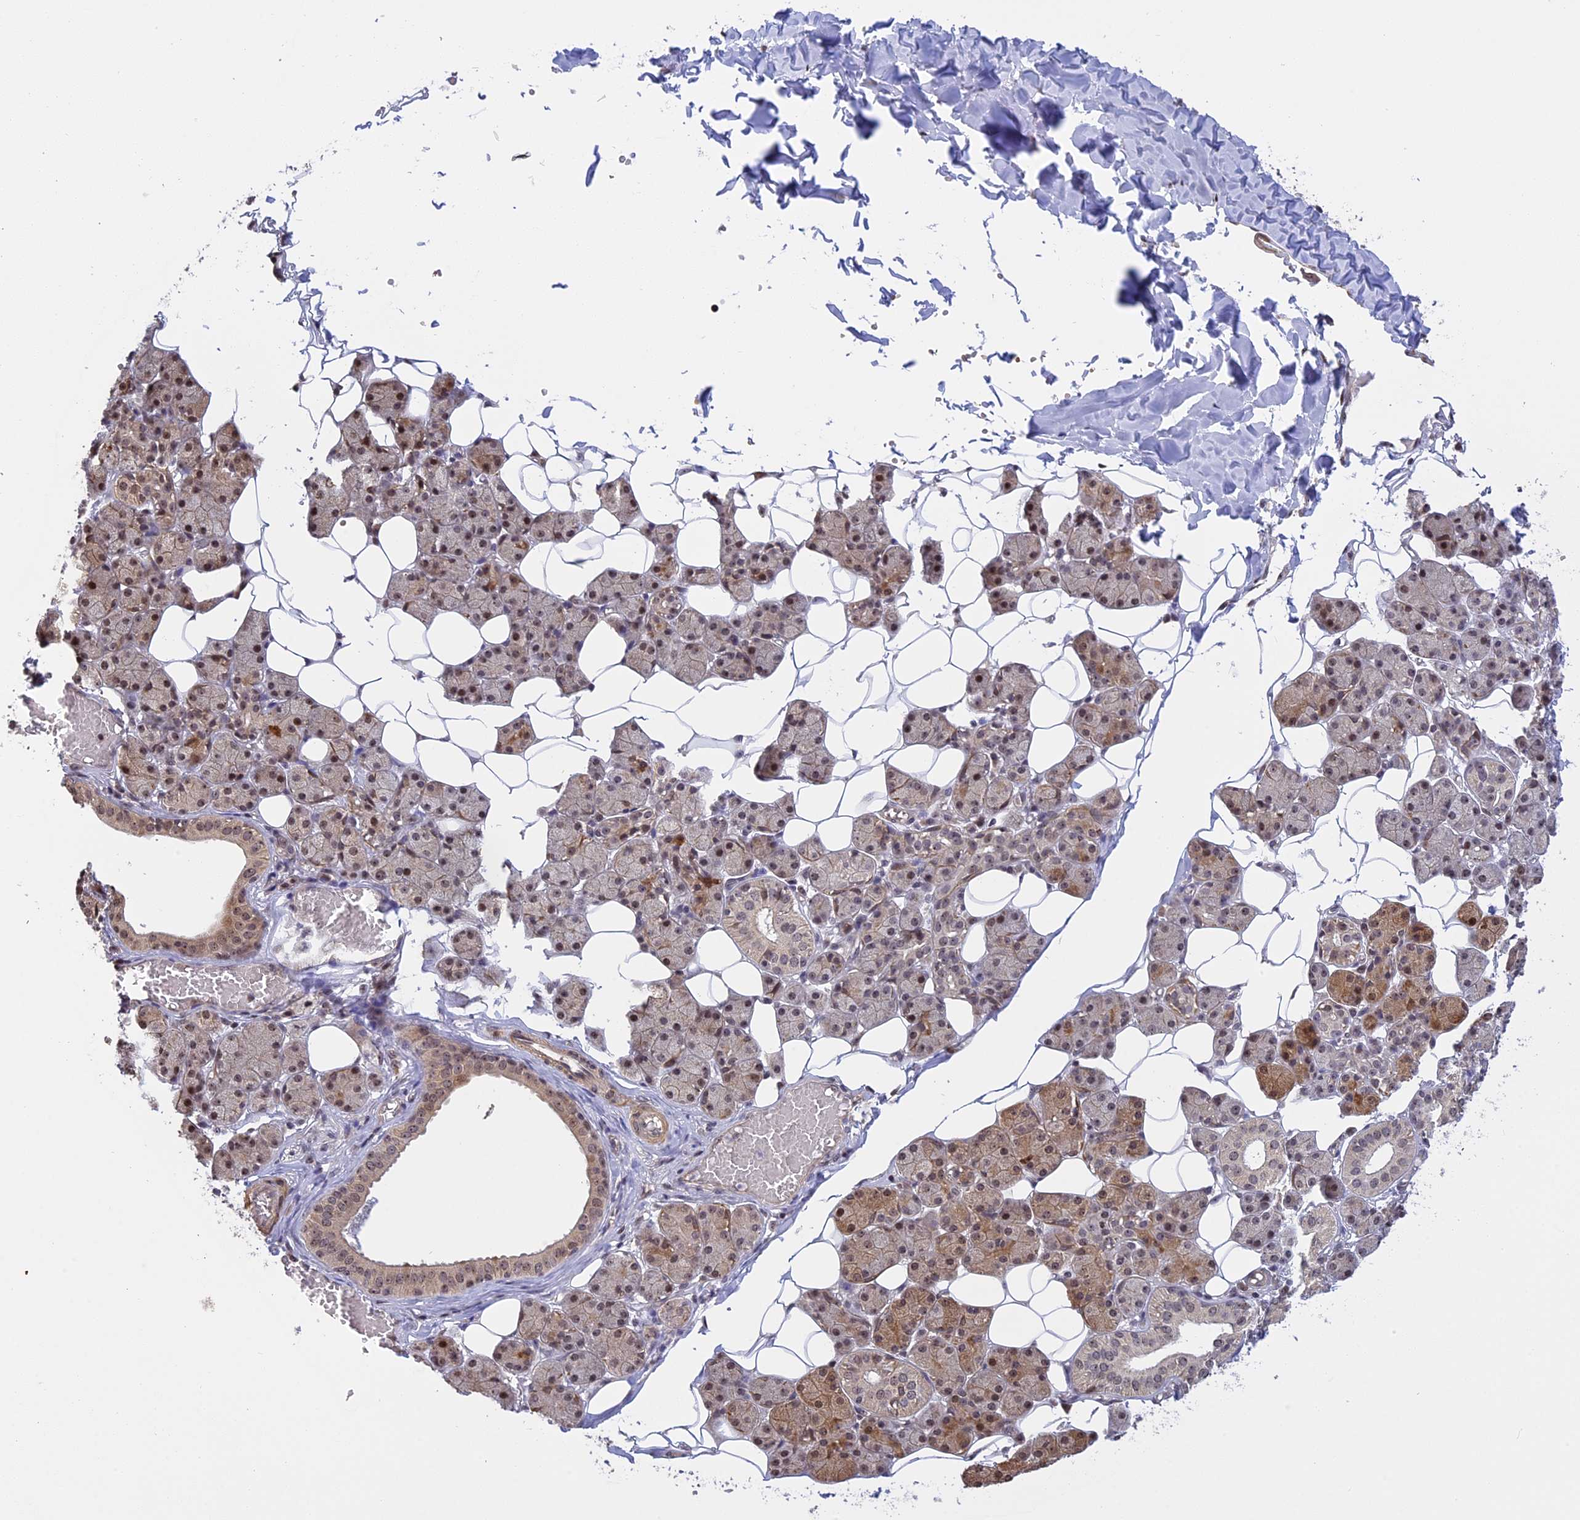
{"staining": {"intensity": "moderate", "quantity": "25%-75%", "location": "cytoplasmic/membranous,nuclear"}, "tissue": "salivary gland", "cell_type": "Glandular cells", "image_type": "normal", "snomed": [{"axis": "morphology", "description": "Normal tissue, NOS"}, {"axis": "topography", "description": "Salivary gland"}], "caption": "The immunohistochemical stain shows moderate cytoplasmic/membranous,nuclear staining in glandular cells of unremarkable salivary gland.", "gene": "MGA", "patient": {"sex": "female", "age": 33}}